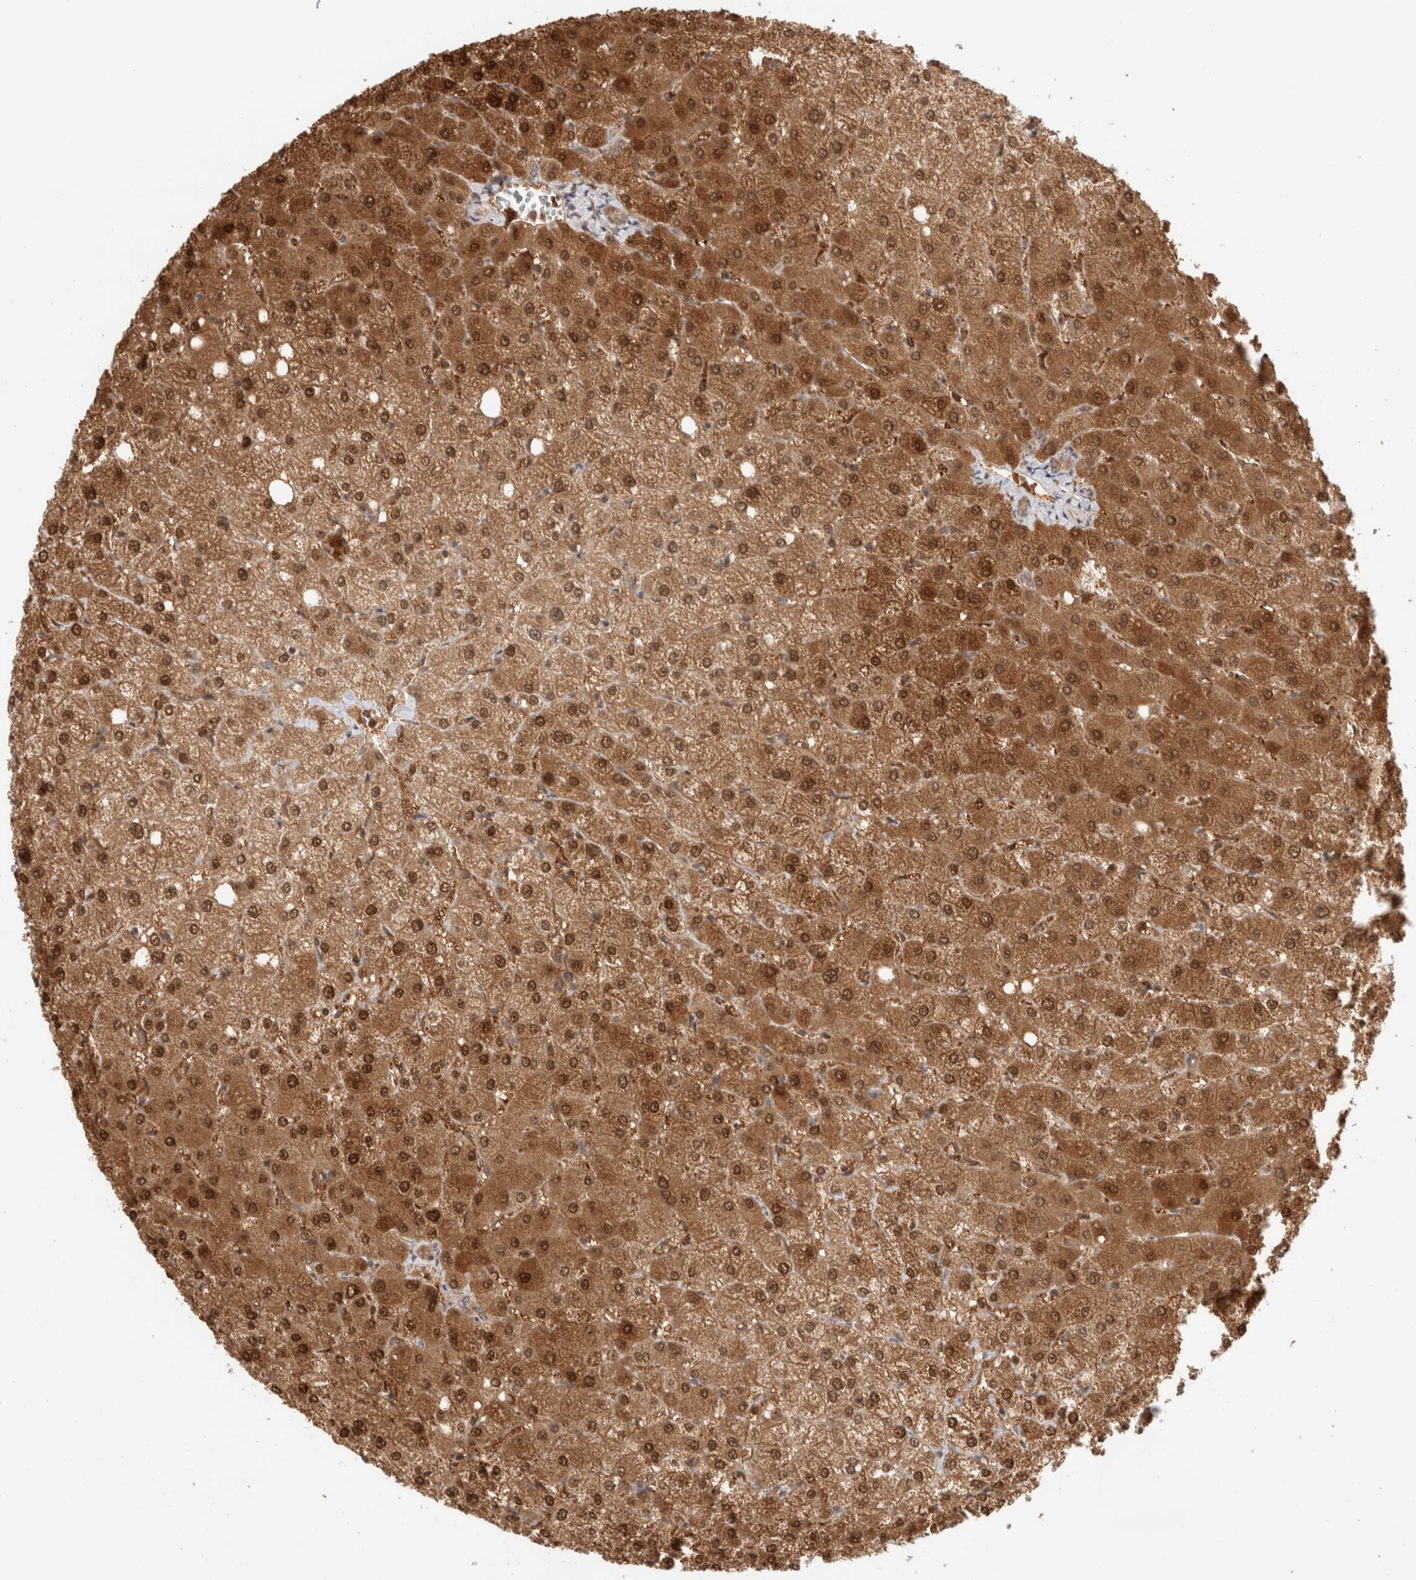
{"staining": {"intensity": "weak", "quantity": ">75%", "location": "cytoplasmic/membranous"}, "tissue": "liver", "cell_type": "Cholangiocytes", "image_type": "normal", "snomed": [{"axis": "morphology", "description": "Normal tissue, NOS"}, {"axis": "topography", "description": "Liver"}], "caption": "Liver stained with immunohistochemistry (IHC) shows weak cytoplasmic/membranous staining in approximately >75% of cholangiocytes. (DAB IHC with brightfield microscopy, high magnification).", "gene": "OTUD6B", "patient": {"sex": "female", "age": 54}}